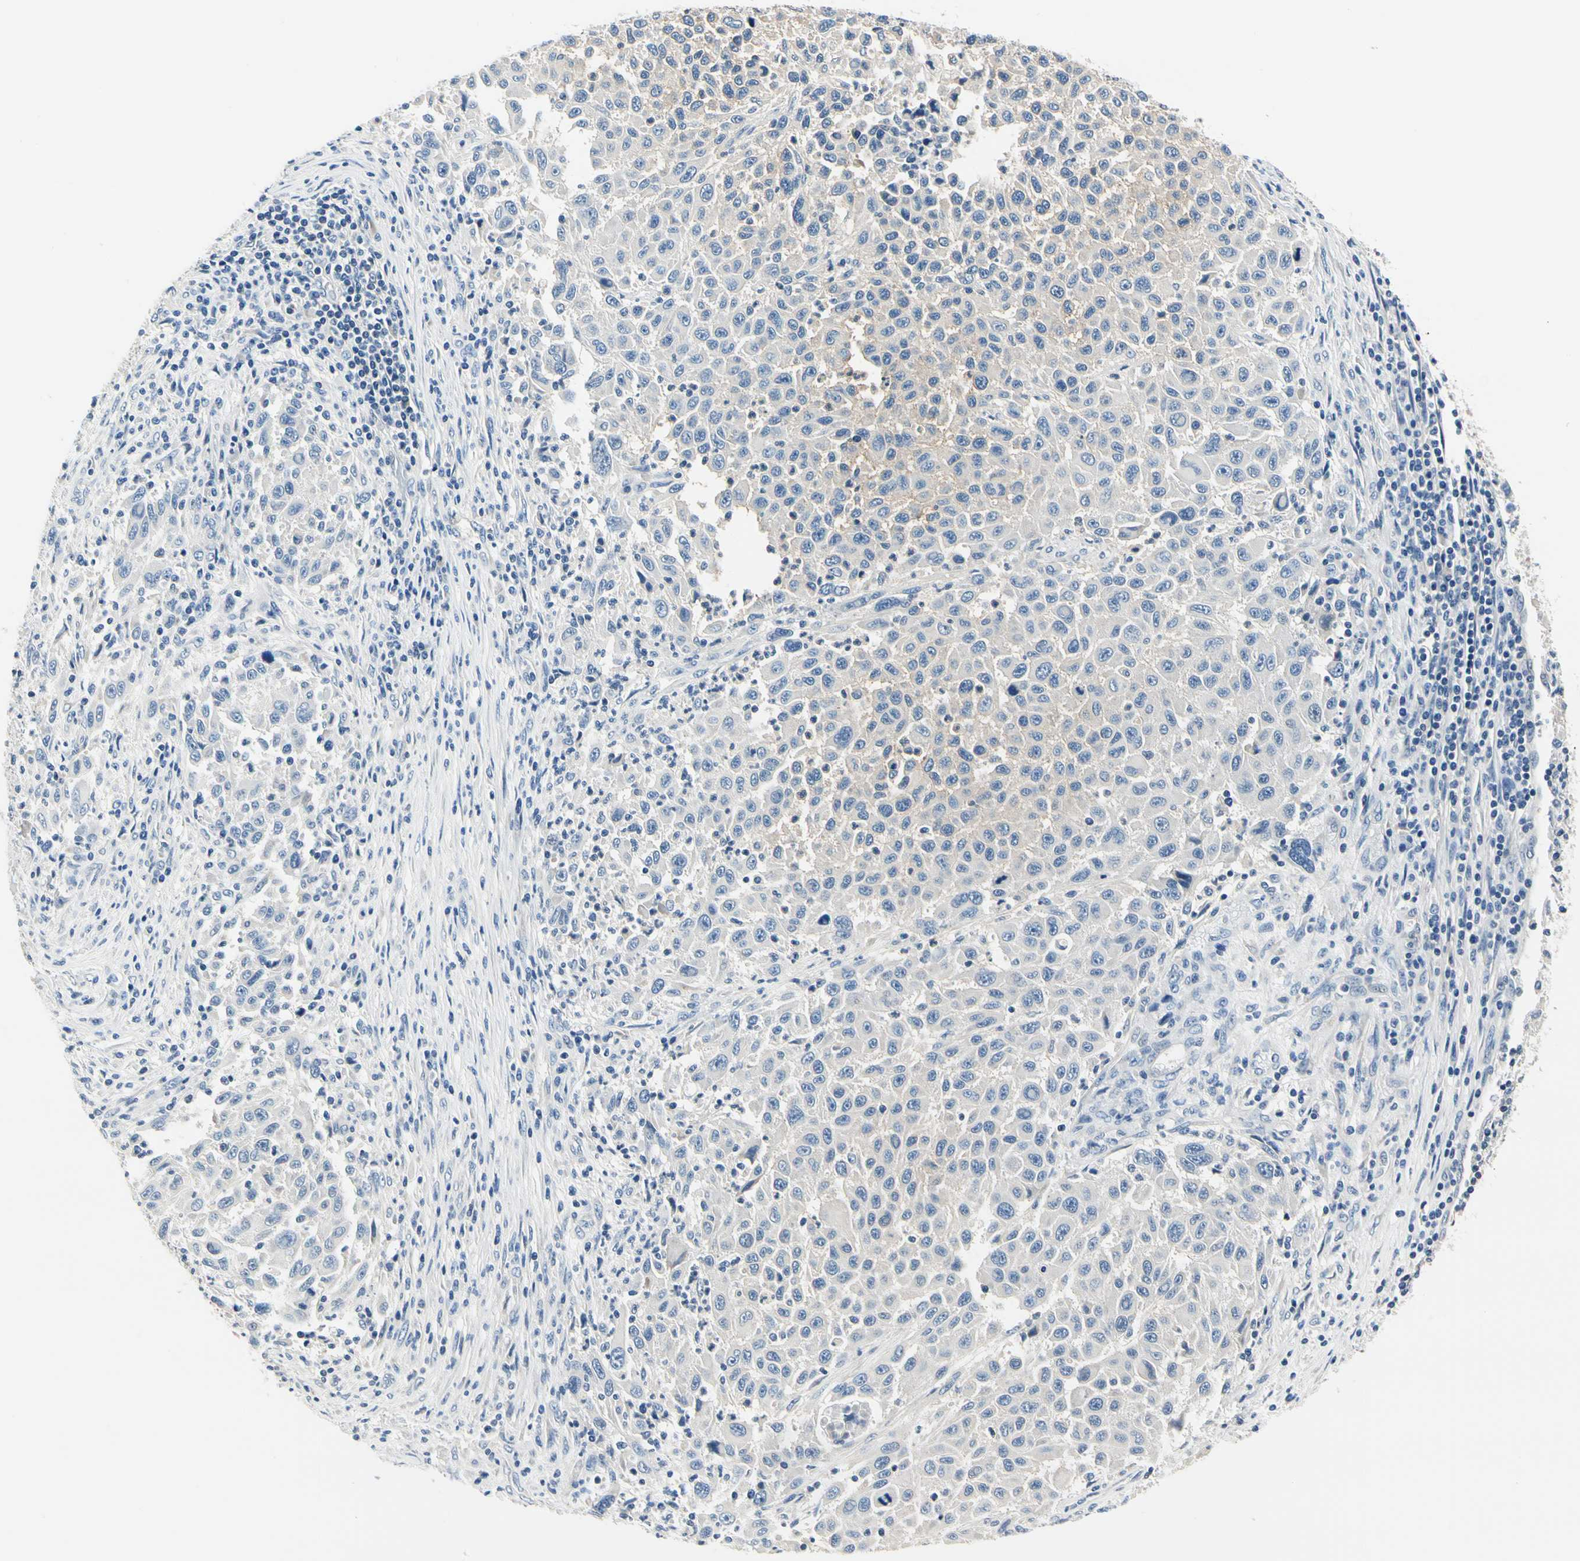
{"staining": {"intensity": "negative", "quantity": "none", "location": "none"}, "tissue": "melanoma", "cell_type": "Tumor cells", "image_type": "cancer", "snomed": [{"axis": "morphology", "description": "Malignant melanoma, Metastatic site"}, {"axis": "topography", "description": "Lymph node"}], "caption": "Immunohistochemistry (IHC) of melanoma displays no staining in tumor cells.", "gene": "TGFBR3", "patient": {"sex": "male", "age": 61}}